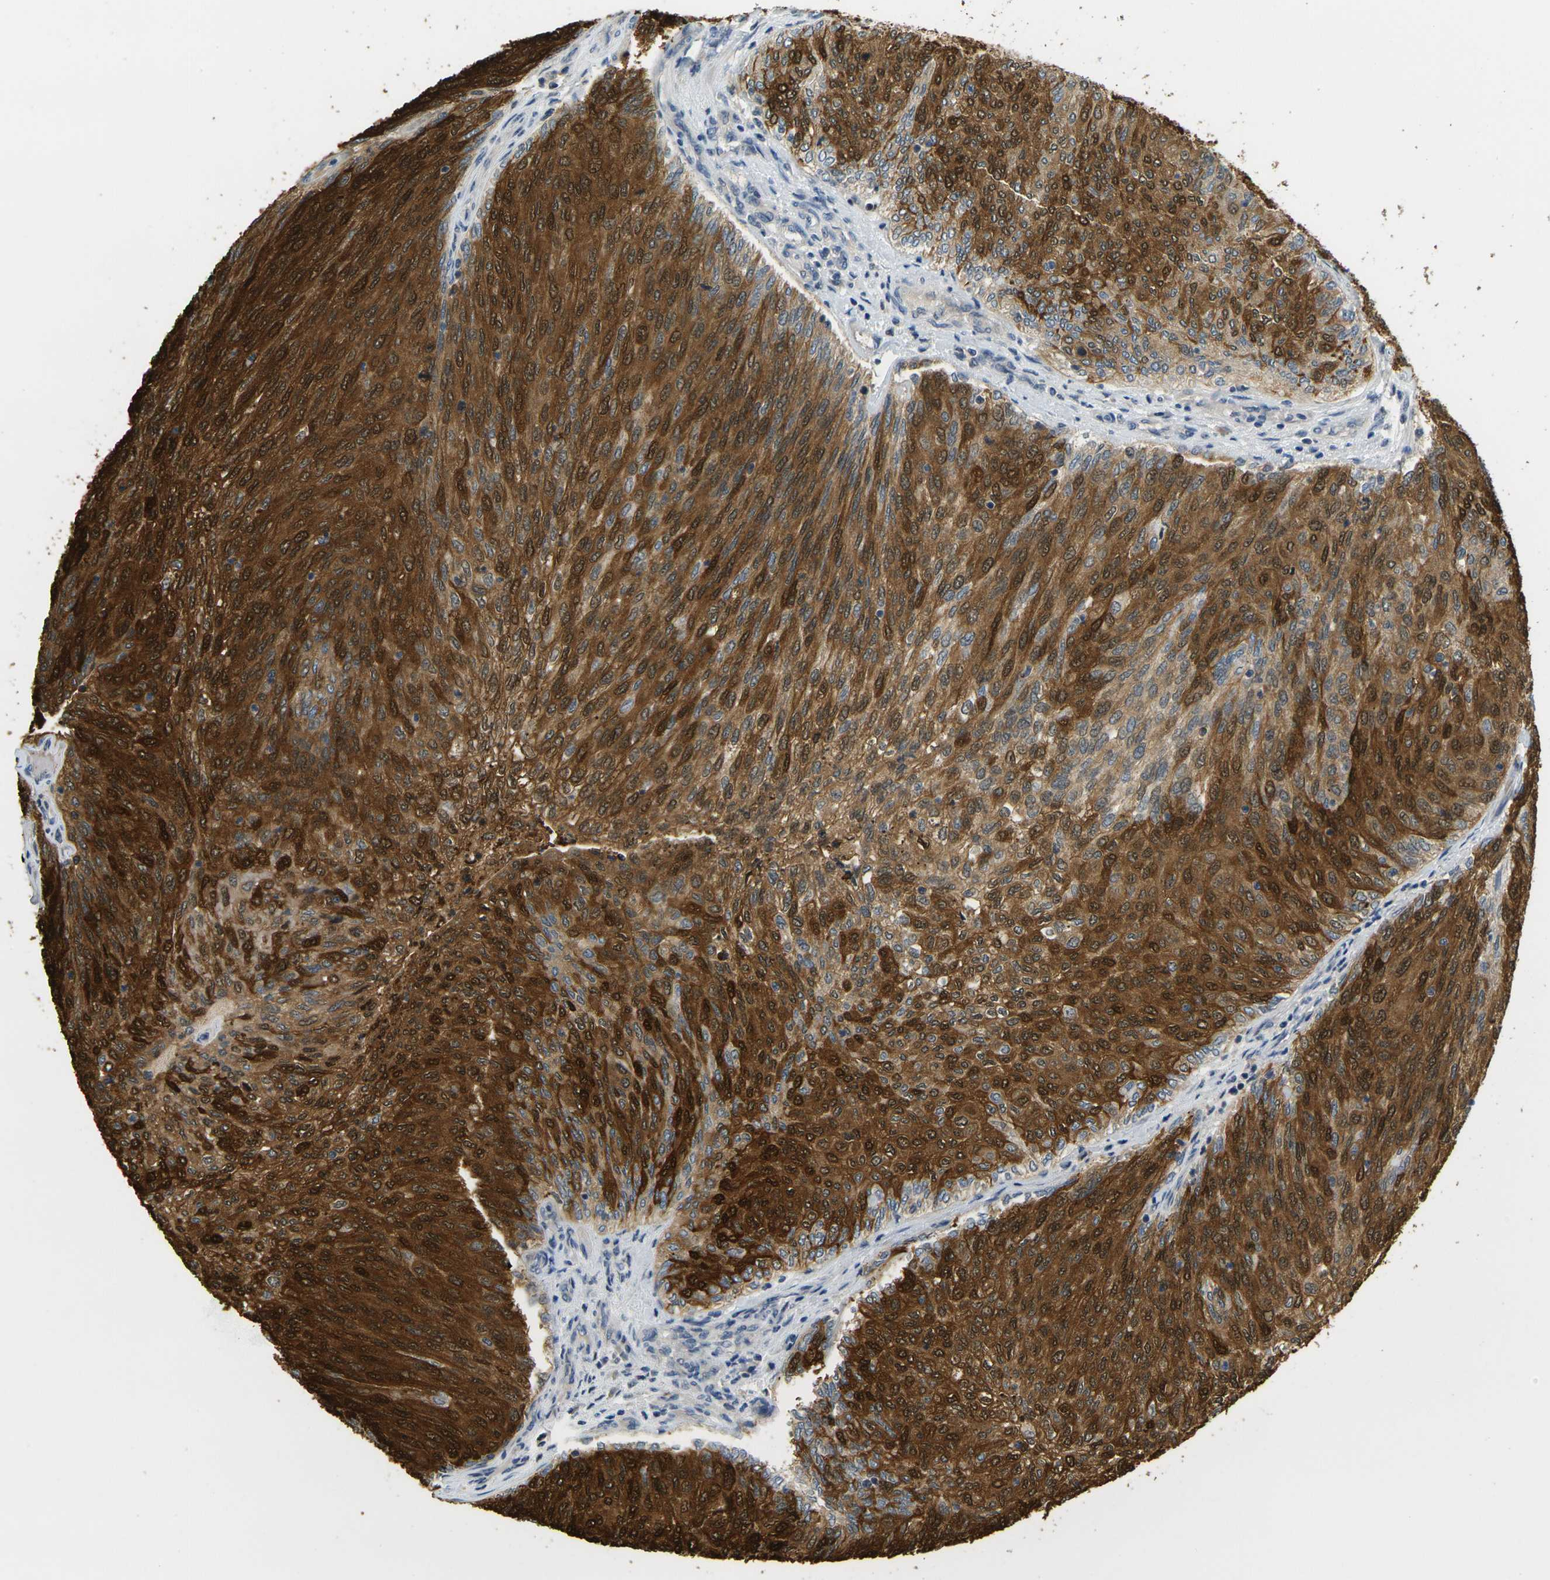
{"staining": {"intensity": "strong", "quantity": ">75%", "location": "cytoplasmic/membranous,nuclear"}, "tissue": "urothelial cancer", "cell_type": "Tumor cells", "image_type": "cancer", "snomed": [{"axis": "morphology", "description": "Urothelial carcinoma, Low grade"}, {"axis": "topography", "description": "Urinary bladder"}], "caption": "This is a histology image of immunohistochemistry (IHC) staining of urothelial cancer, which shows strong positivity in the cytoplasmic/membranous and nuclear of tumor cells.", "gene": "KLHL8", "patient": {"sex": "female", "age": 79}}